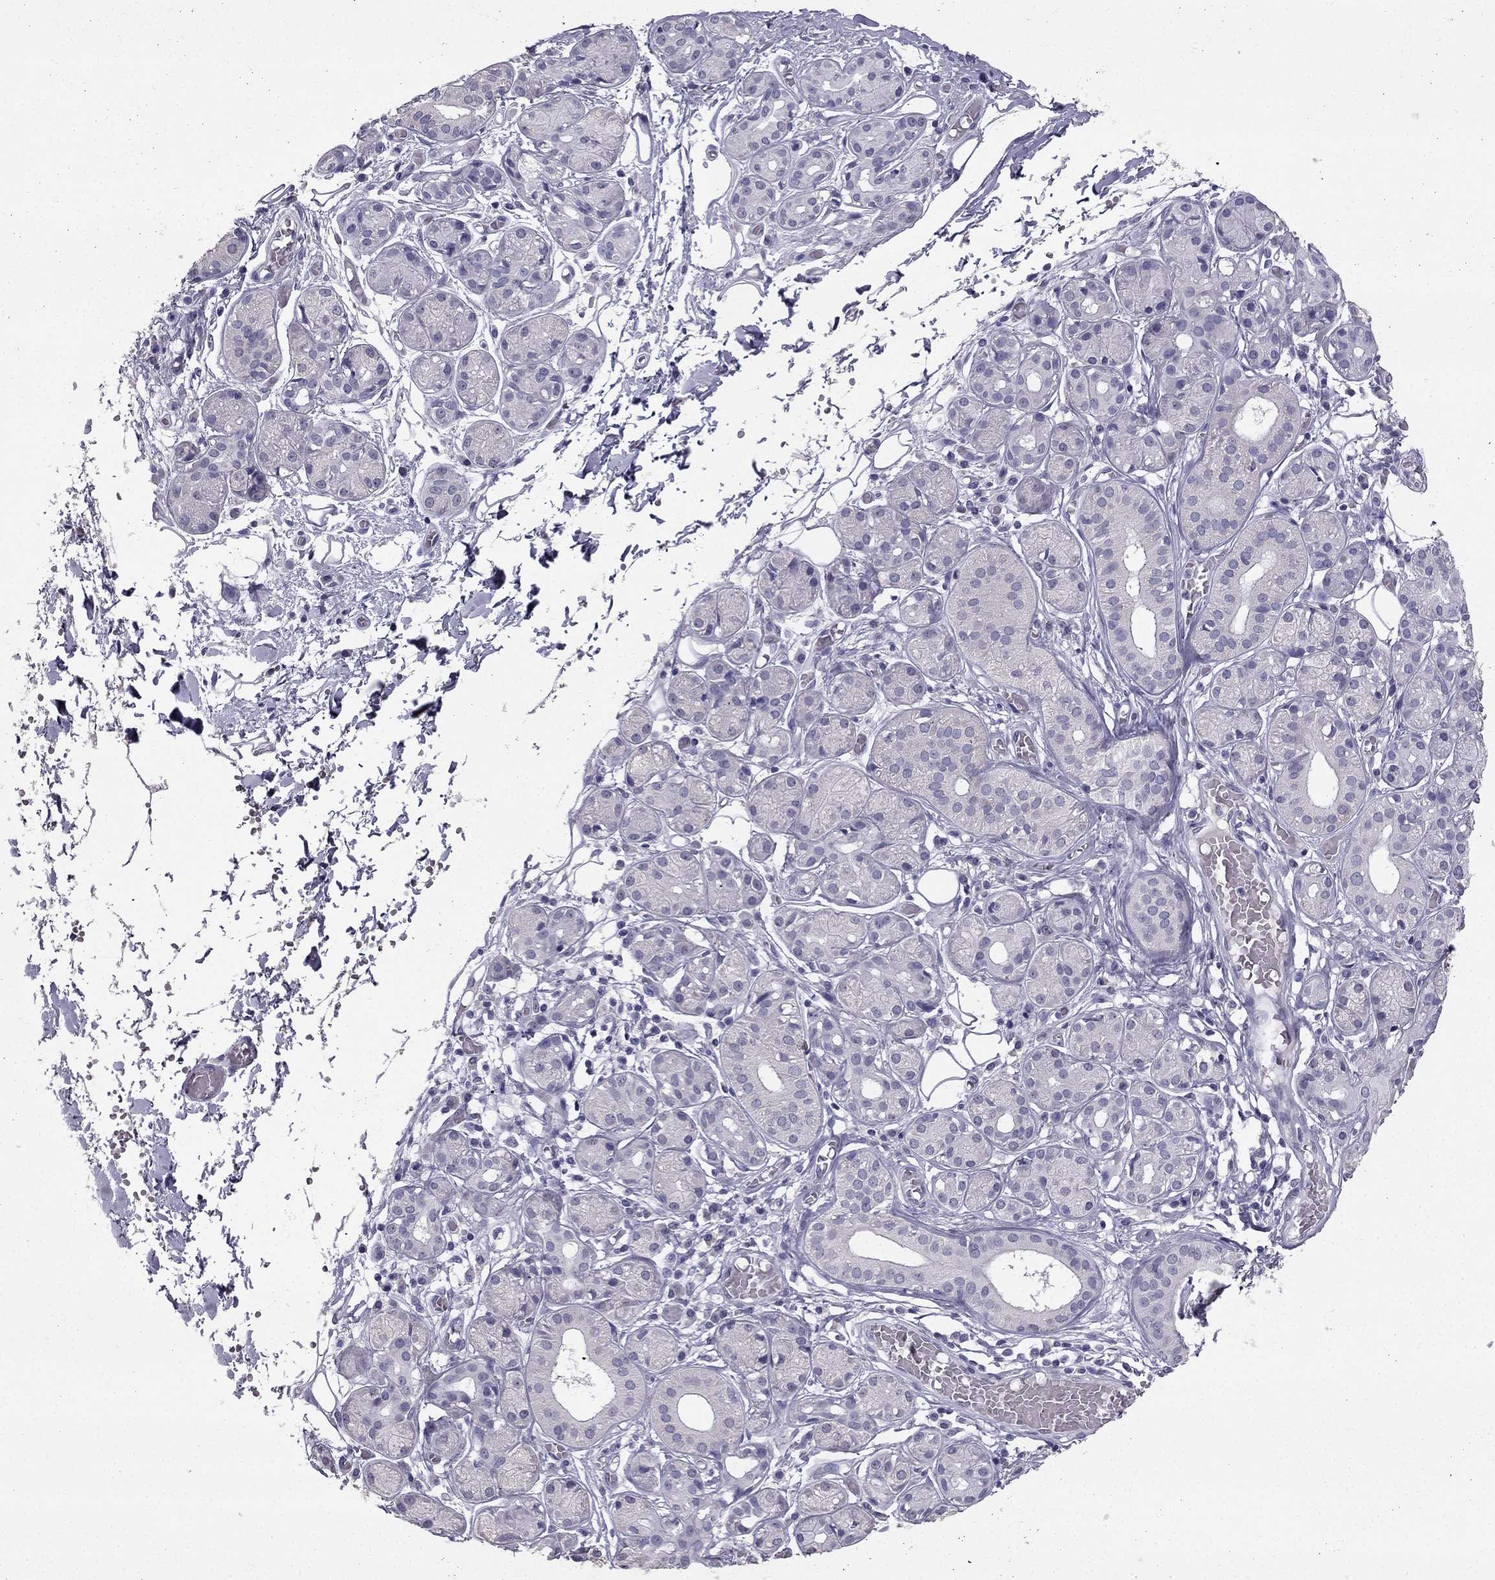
{"staining": {"intensity": "negative", "quantity": "none", "location": "none"}, "tissue": "salivary gland", "cell_type": "Glandular cells", "image_type": "normal", "snomed": [{"axis": "morphology", "description": "Normal tissue, NOS"}, {"axis": "topography", "description": "Salivary gland"}, {"axis": "topography", "description": "Peripheral nerve tissue"}], "caption": "This is a micrograph of immunohistochemistry (IHC) staining of benign salivary gland, which shows no positivity in glandular cells. Nuclei are stained in blue.", "gene": "ARHGAP11A", "patient": {"sex": "male", "age": 71}}